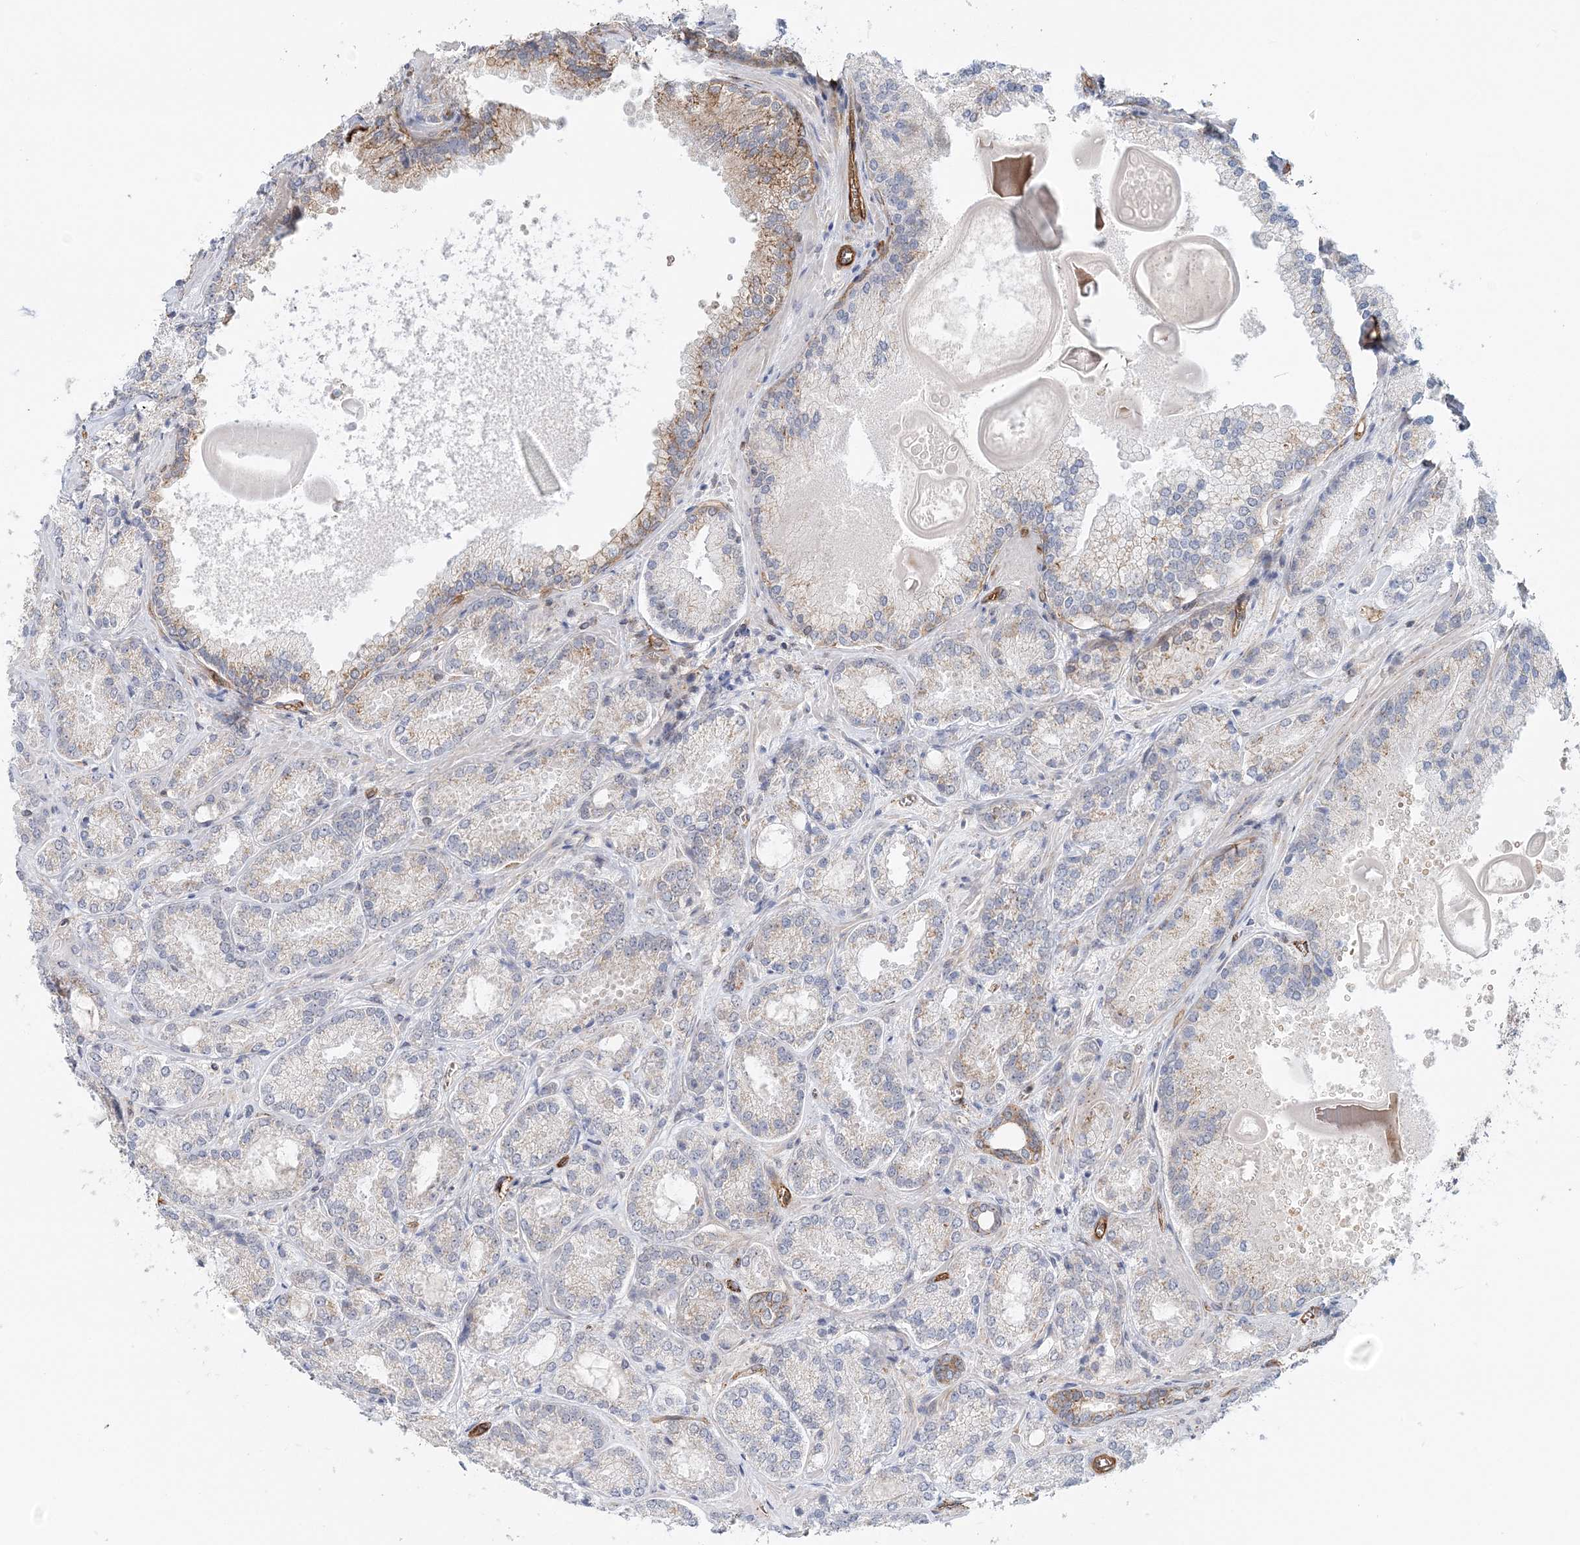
{"staining": {"intensity": "negative", "quantity": "none", "location": "none"}, "tissue": "prostate cancer", "cell_type": "Tumor cells", "image_type": "cancer", "snomed": [{"axis": "morphology", "description": "Adenocarcinoma, Low grade"}, {"axis": "topography", "description": "Prostate"}], "caption": "This is a histopathology image of IHC staining of adenocarcinoma (low-grade) (prostate), which shows no staining in tumor cells. (Stains: DAB immunohistochemistry (IHC) with hematoxylin counter stain, Microscopy: brightfield microscopy at high magnification).", "gene": "AFAP1L2", "patient": {"sex": "male", "age": 74}}